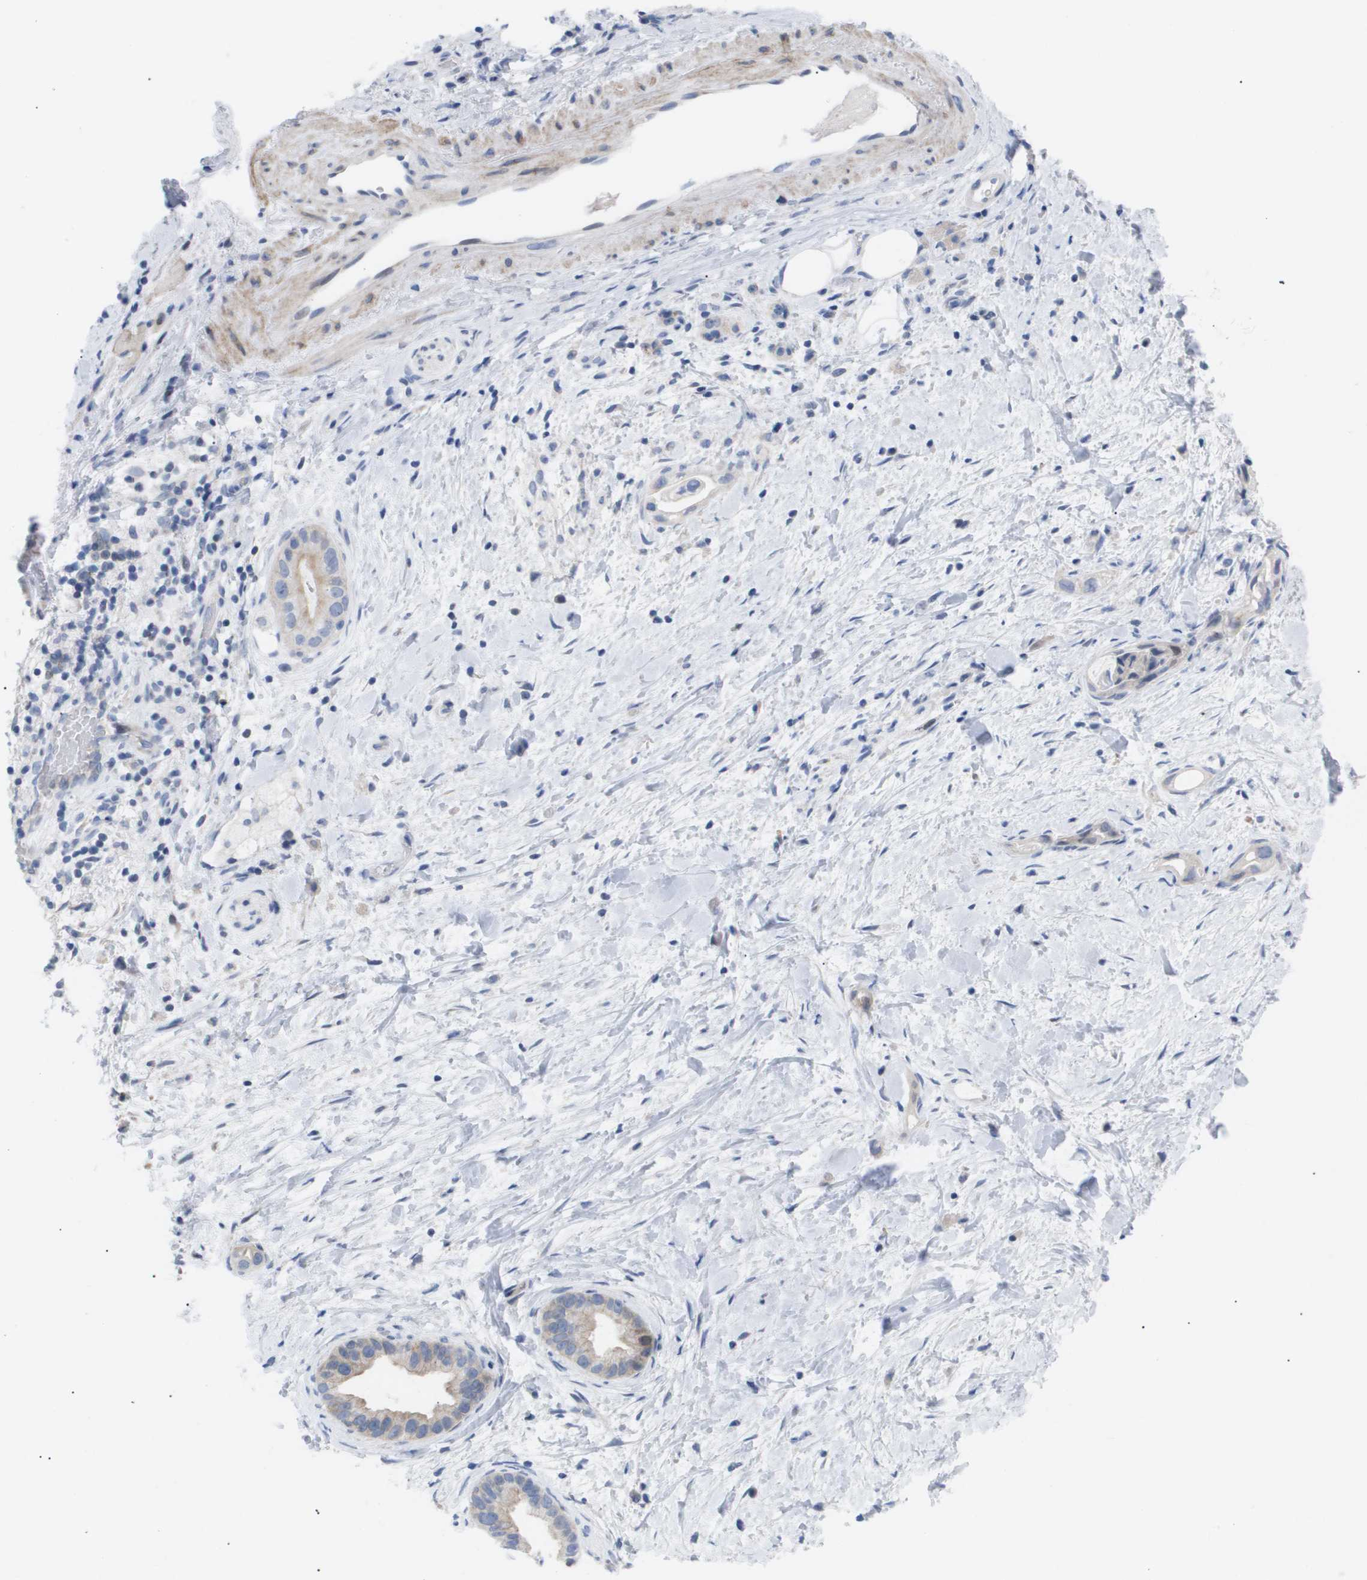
{"staining": {"intensity": "moderate", "quantity": "25%-75%", "location": "cytoplasmic/membranous"}, "tissue": "pancreatic cancer", "cell_type": "Tumor cells", "image_type": "cancer", "snomed": [{"axis": "morphology", "description": "Adenocarcinoma, NOS"}, {"axis": "topography", "description": "Pancreas"}], "caption": "Pancreatic cancer stained with a protein marker reveals moderate staining in tumor cells.", "gene": "CAV3", "patient": {"sex": "male", "age": 55}}